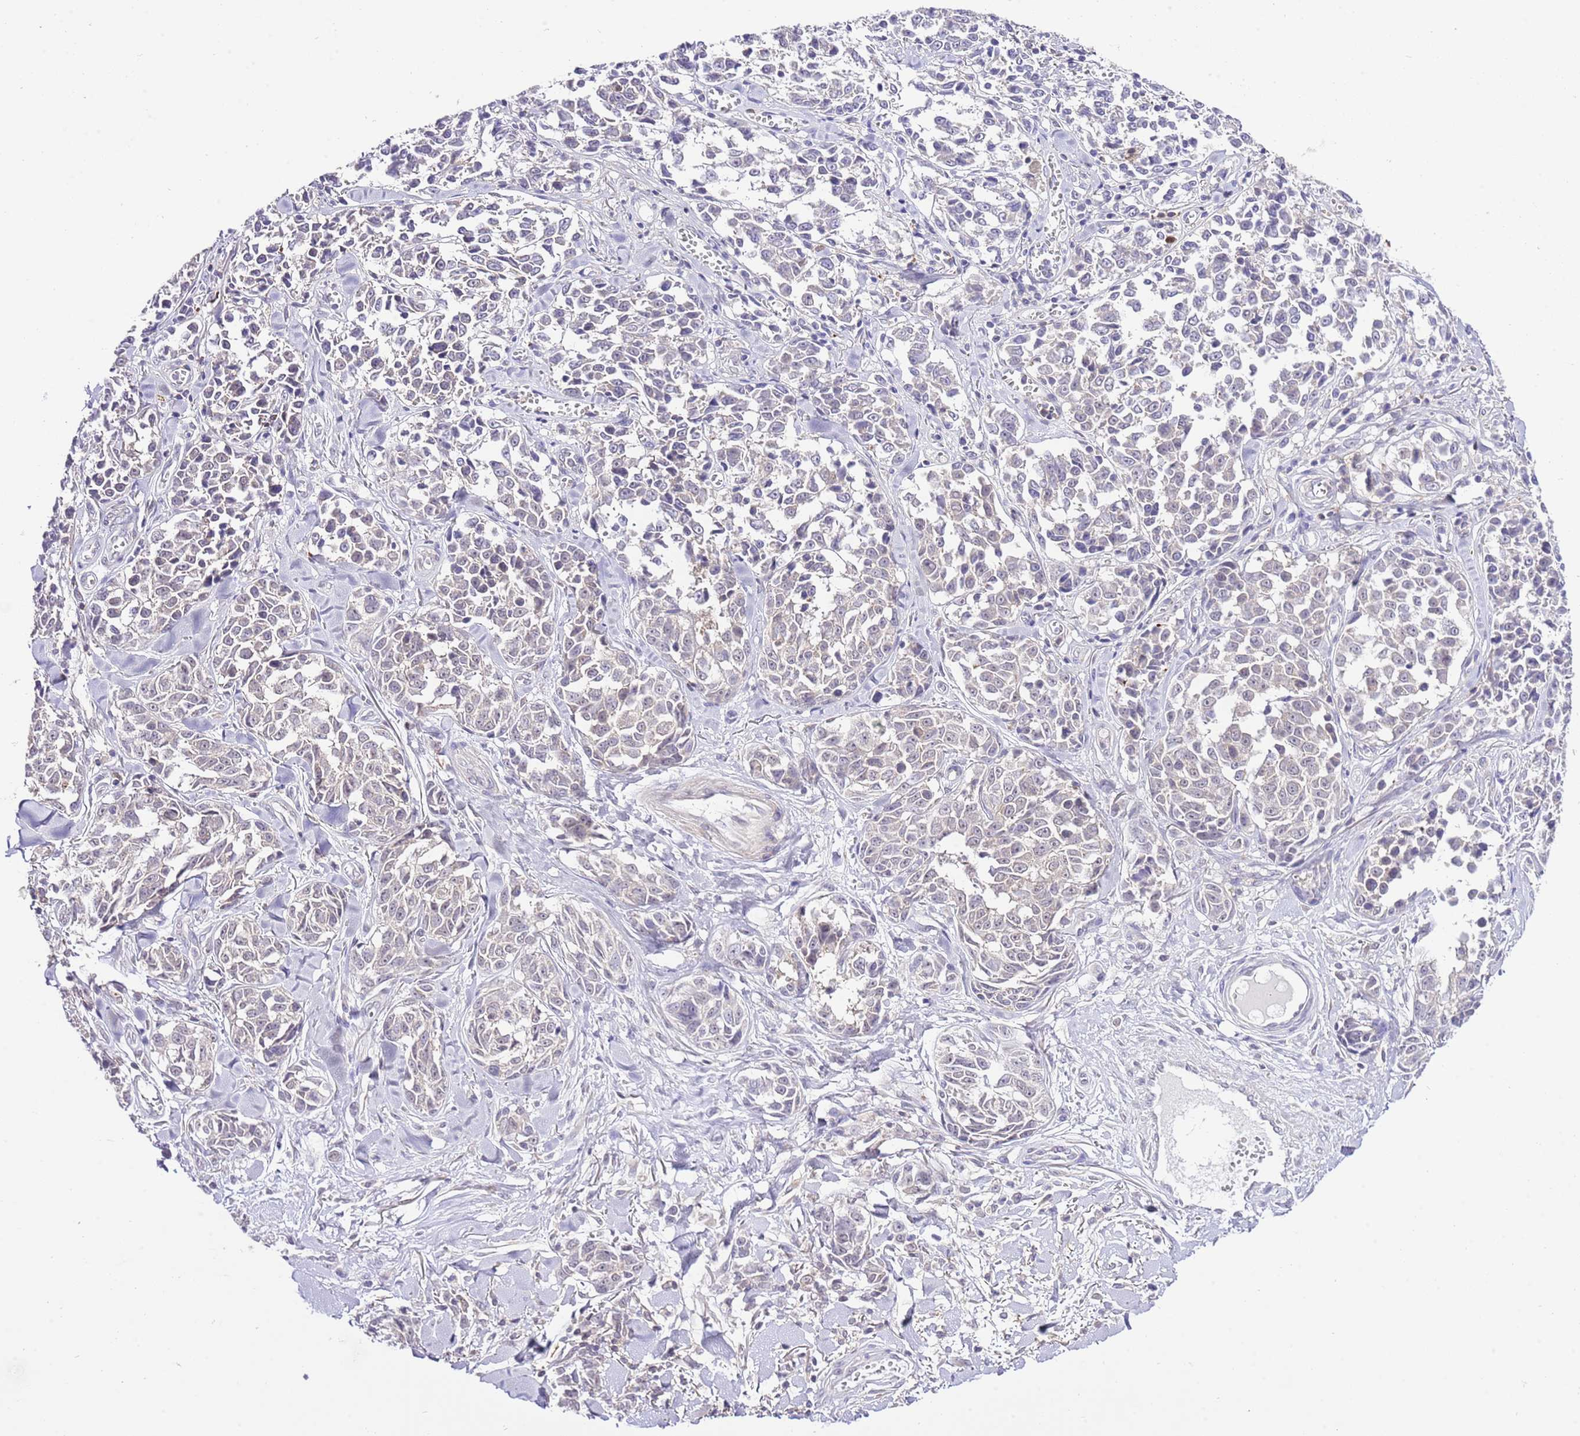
{"staining": {"intensity": "negative", "quantity": "none", "location": "none"}, "tissue": "melanoma", "cell_type": "Tumor cells", "image_type": "cancer", "snomed": [{"axis": "morphology", "description": "Malignant melanoma, NOS"}, {"axis": "topography", "description": "Skin"}], "caption": "DAB immunohistochemical staining of malignant melanoma demonstrates no significant staining in tumor cells. The staining is performed using DAB brown chromogen with nuclei counter-stained in using hematoxylin.", "gene": "EFHD1", "patient": {"sex": "female", "age": 64}}